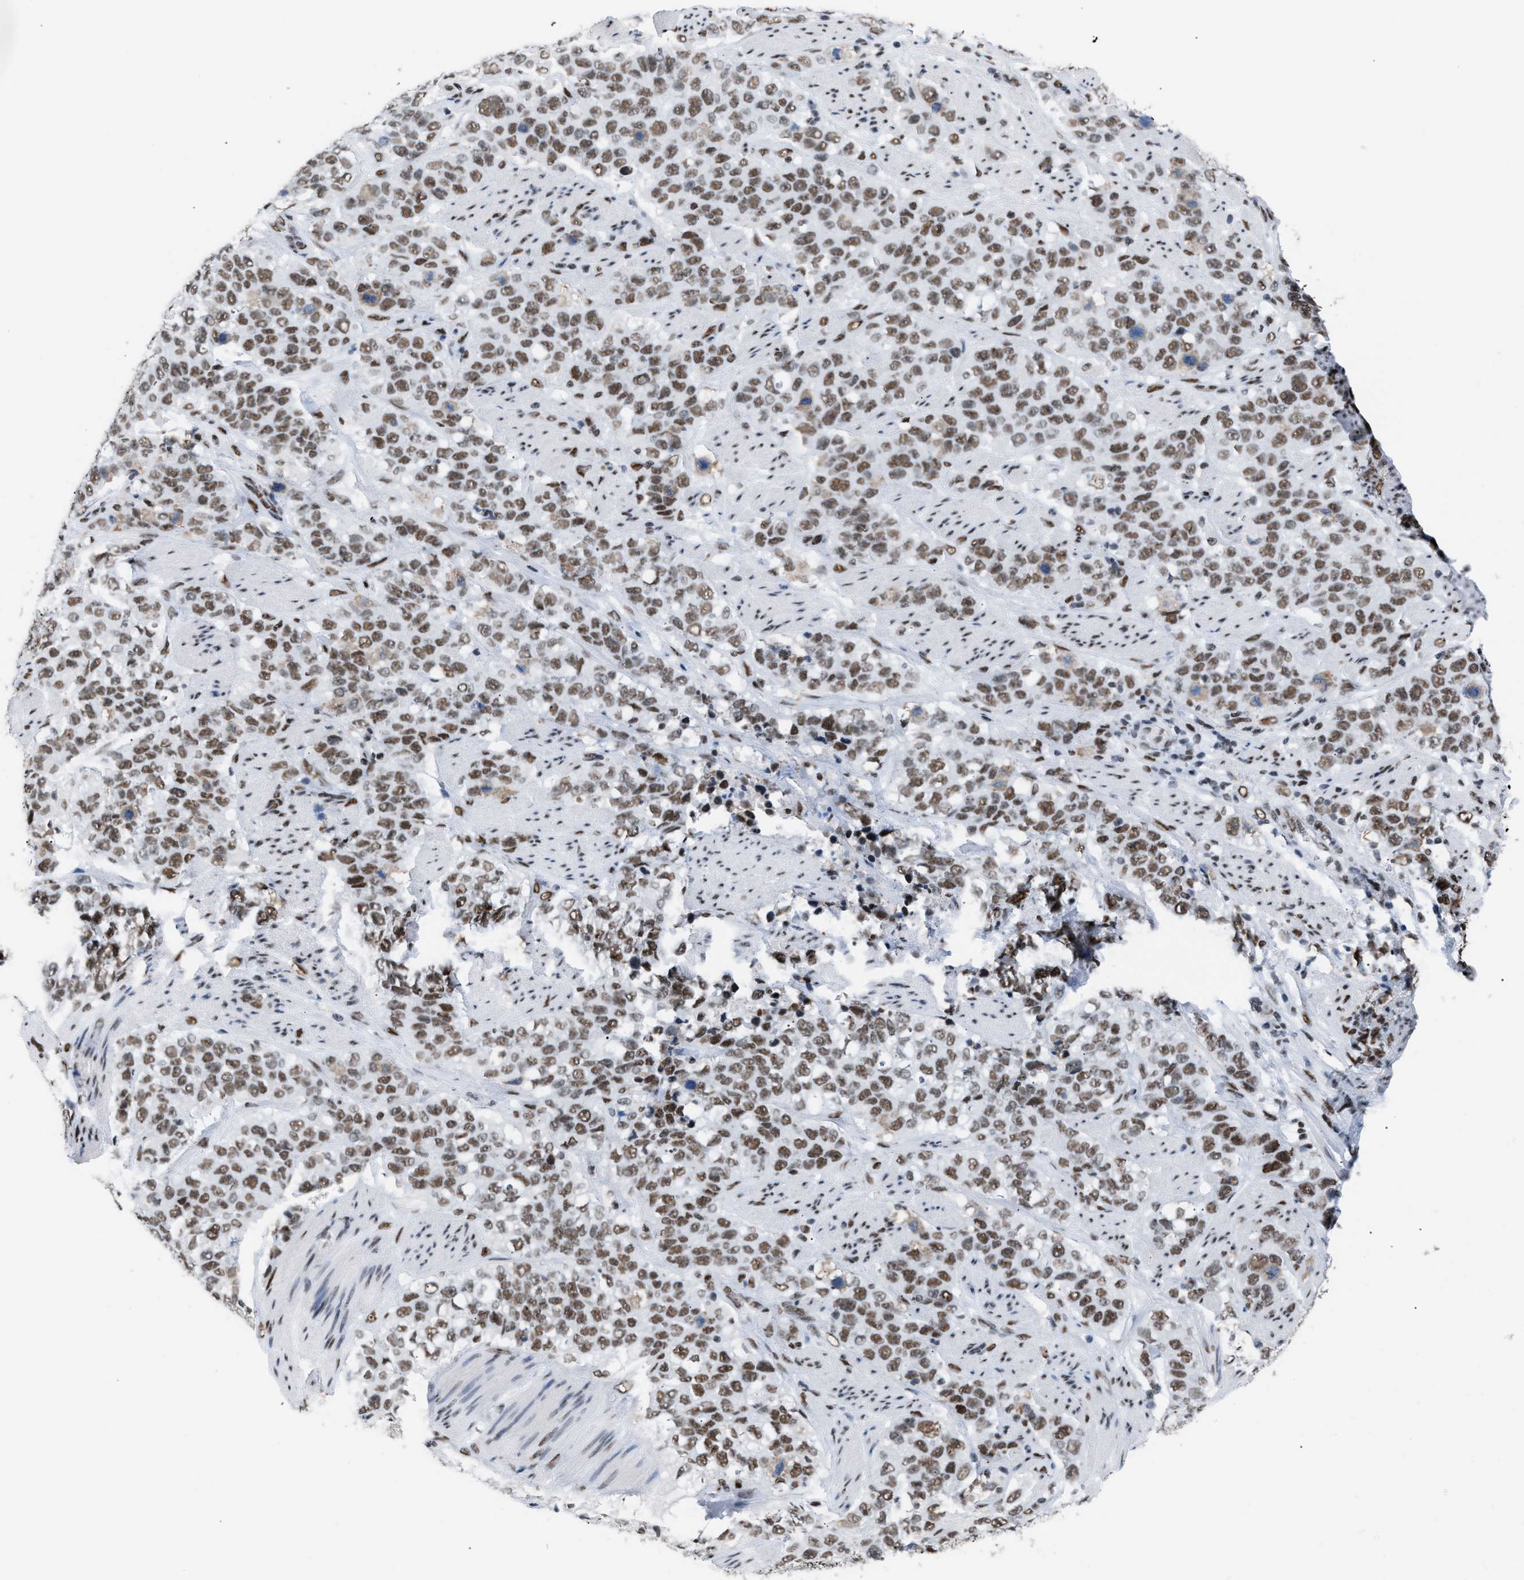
{"staining": {"intensity": "moderate", "quantity": ">75%", "location": "nuclear"}, "tissue": "stomach cancer", "cell_type": "Tumor cells", "image_type": "cancer", "snomed": [{"axis": "morphology", "description": "Adenocarcinoma, NOS"}, {"axis": "topography", "description": "Stomach"}], "caption": "Immunohistochemical staining of human stomach cancer (adenocarcinoma) exhibits medium levels of moderate nuclear expression in about >75% of tumor cells. Immunohistochemistry (ihc) stains the protein in brown and the nuclei are stained blue.", "gene": "CCAR2", "patient": {"sex": "male", "age": 48}}